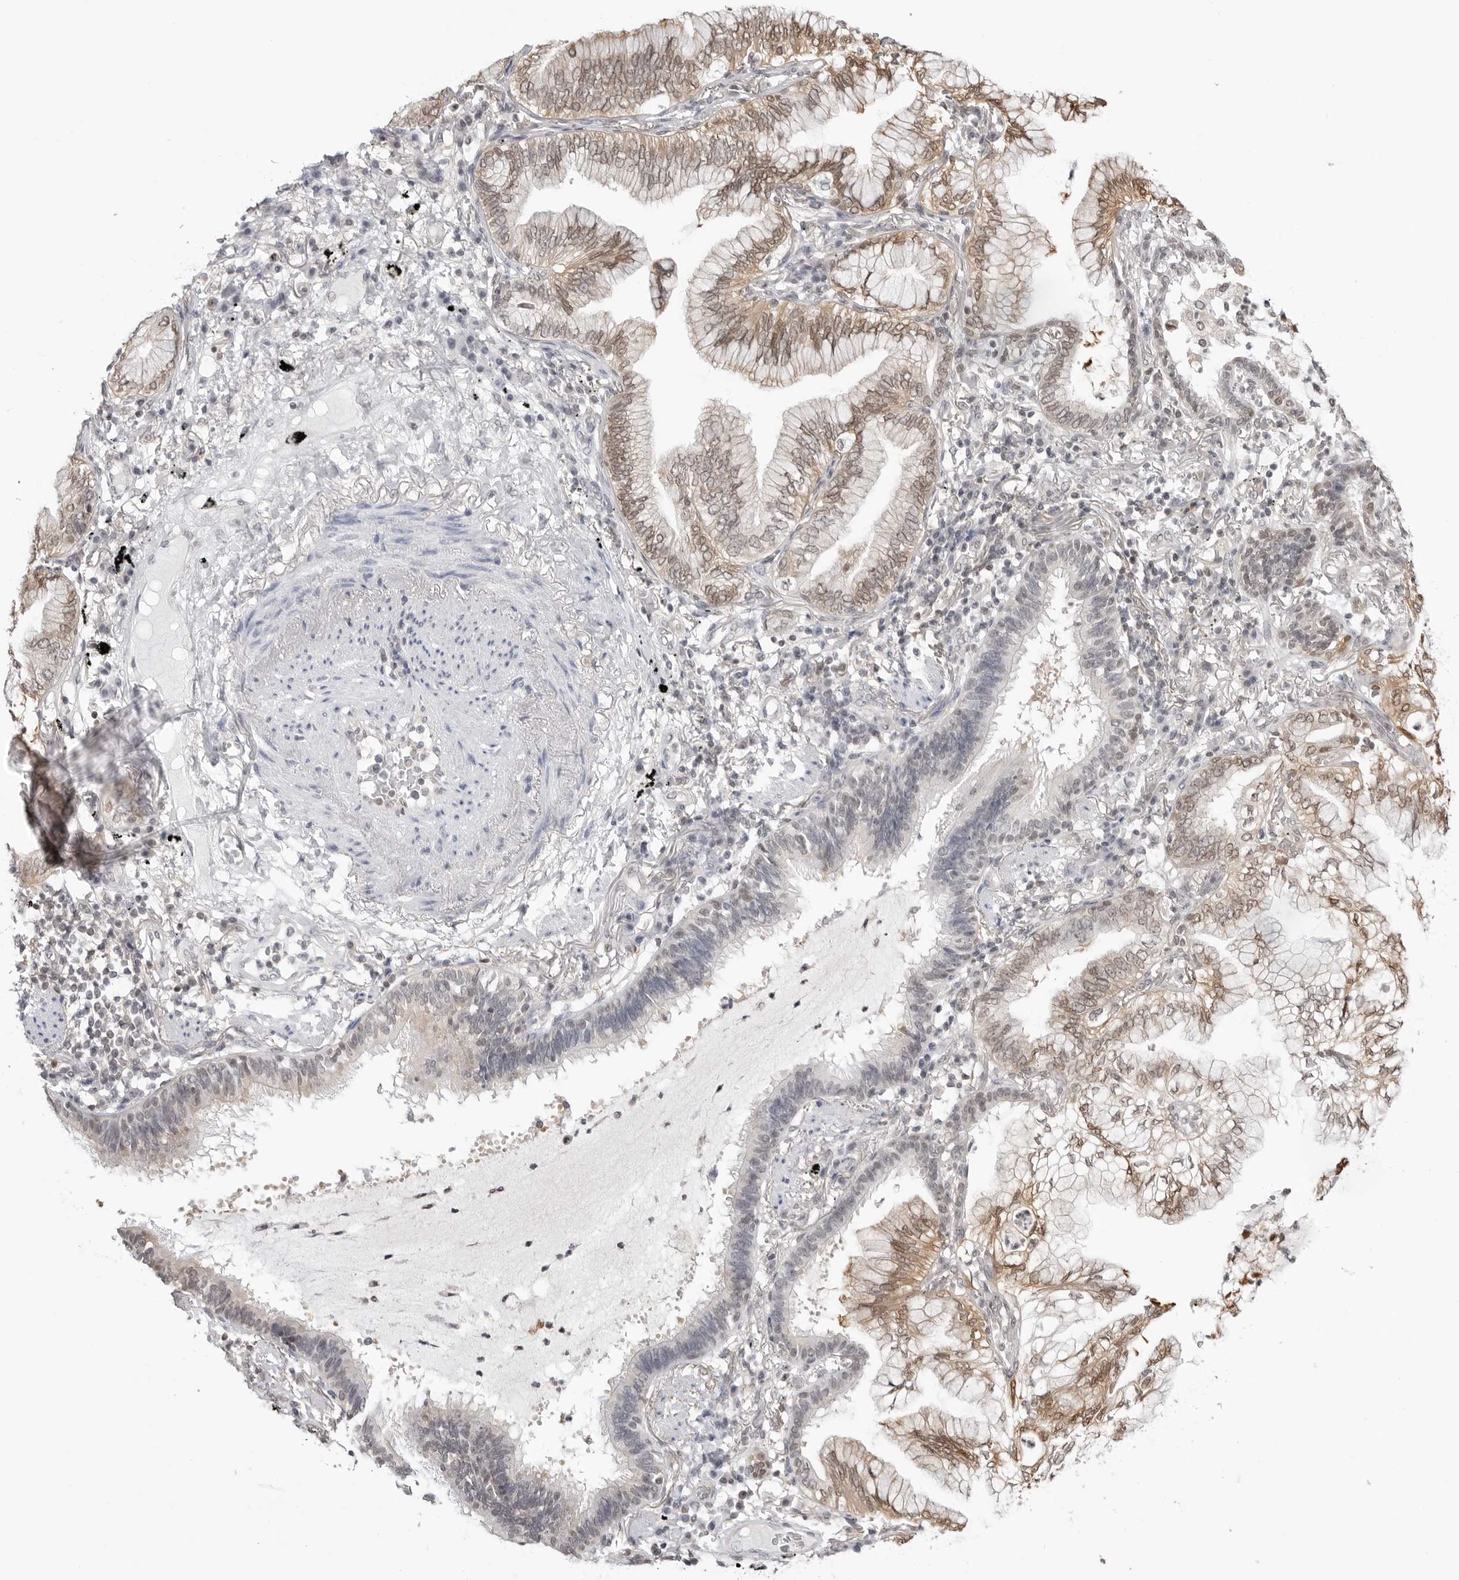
{"staining": {"intensity": "moderate", "quantity": ">75%", "location": "cytoplasmic/membranous,nuclear"}, "tissue": "lung cancer", "cell_type": "Tumor cells", "image_type": "cancer", "snomed": [{"axis": "morphology", "description": "Adenocarcinoma, NOS"}, {"axis": "topography", "description": "Lung"}], "caption": "About >75% of tumor cells in lung cancer (adenocarcinoma) display moderate cytoplasmic/membranous and nuclear protein positivity as visualized by brown immunohistochemical staining.", "gene": "YWHAG", "patient": {"sex": "female", "age": 70}}